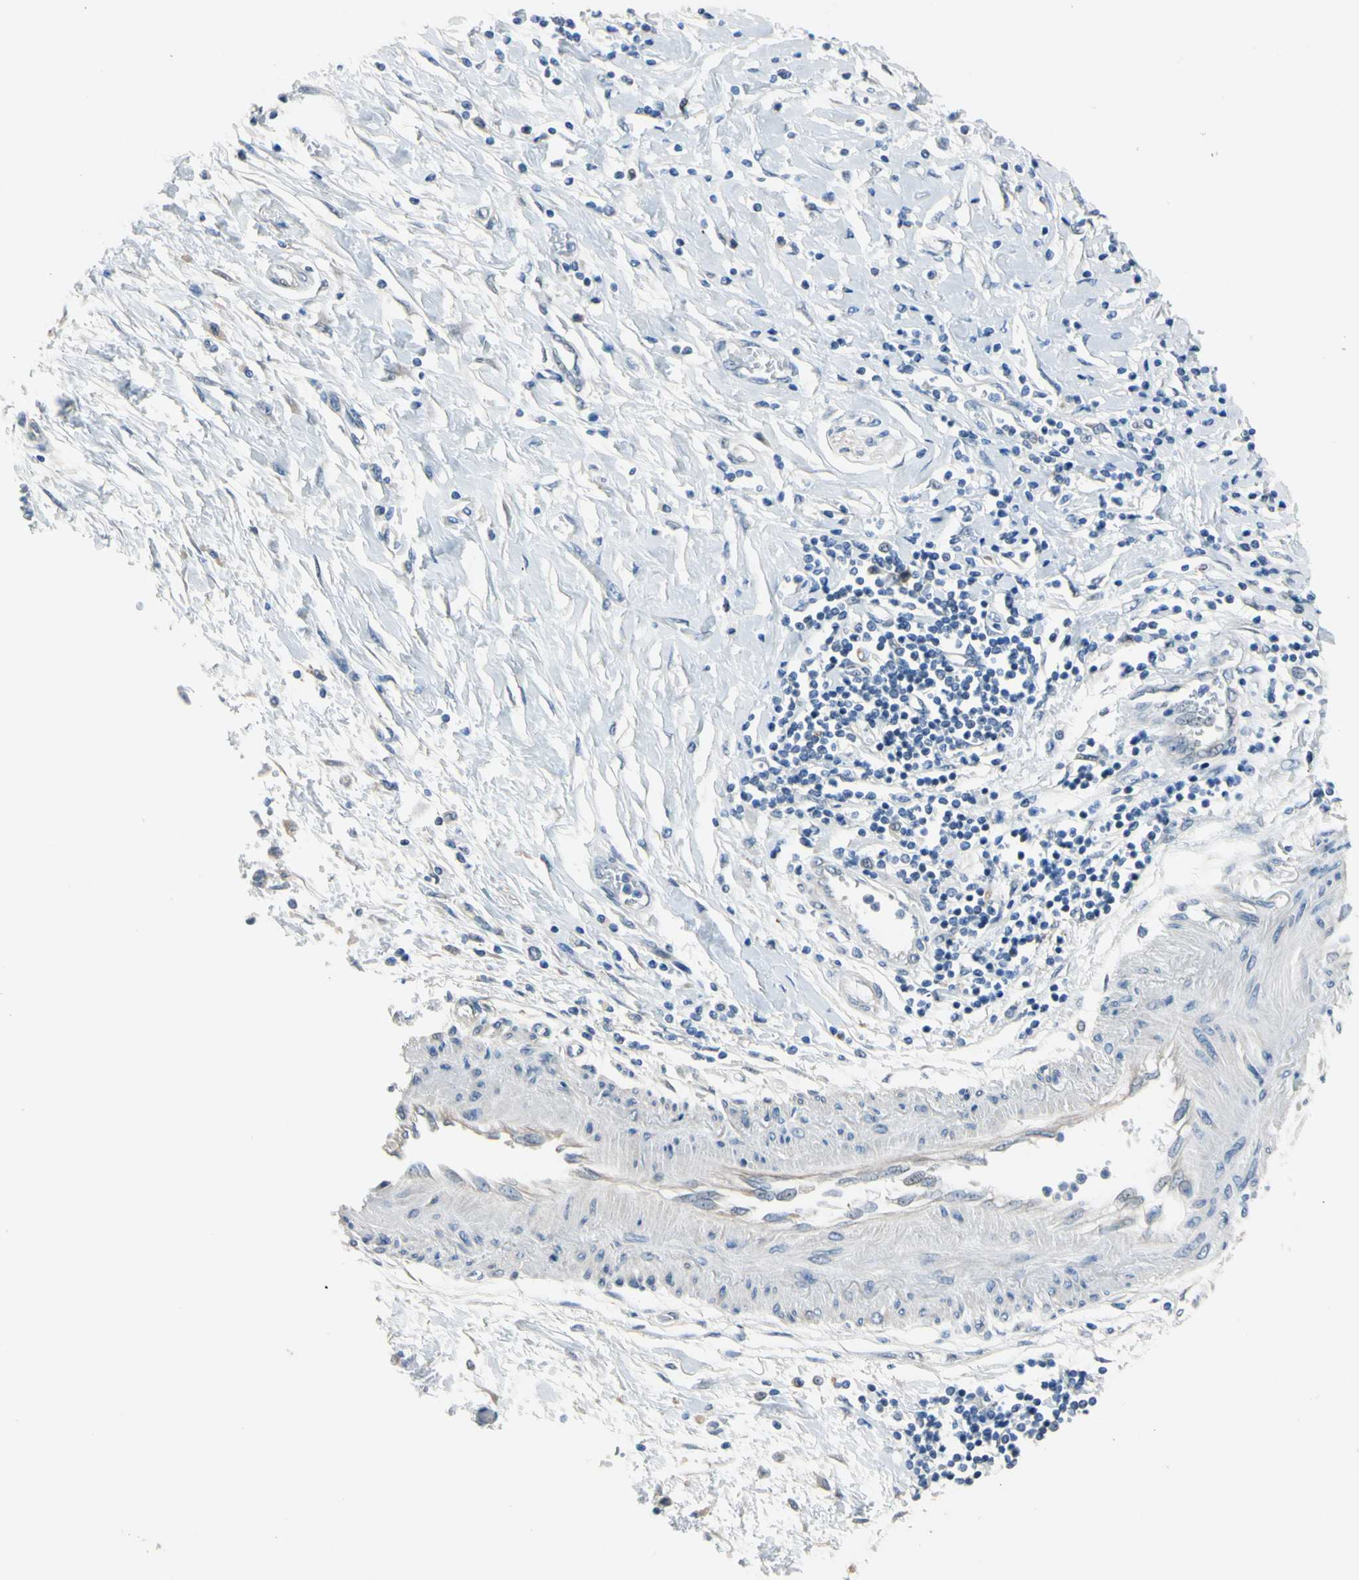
{"staining": {"intensity": "weak", "quantity": "<25%", "location": "nuclear"}, "tissue": "pancreatic cancer", "cell_type": "Tumor cells", "image_type": "cancer", "snomed": [{"axis": "morphology", "description": "Adenocarcinoma, NOS"}, {"axis": "topography", "description": "Pancreas"}], "caption": "Tumor cells show no significant staining in adenocarcinoma (pancreatic).", "gene": "LHX9", "patient": {"sex": "female", "age": 70}}